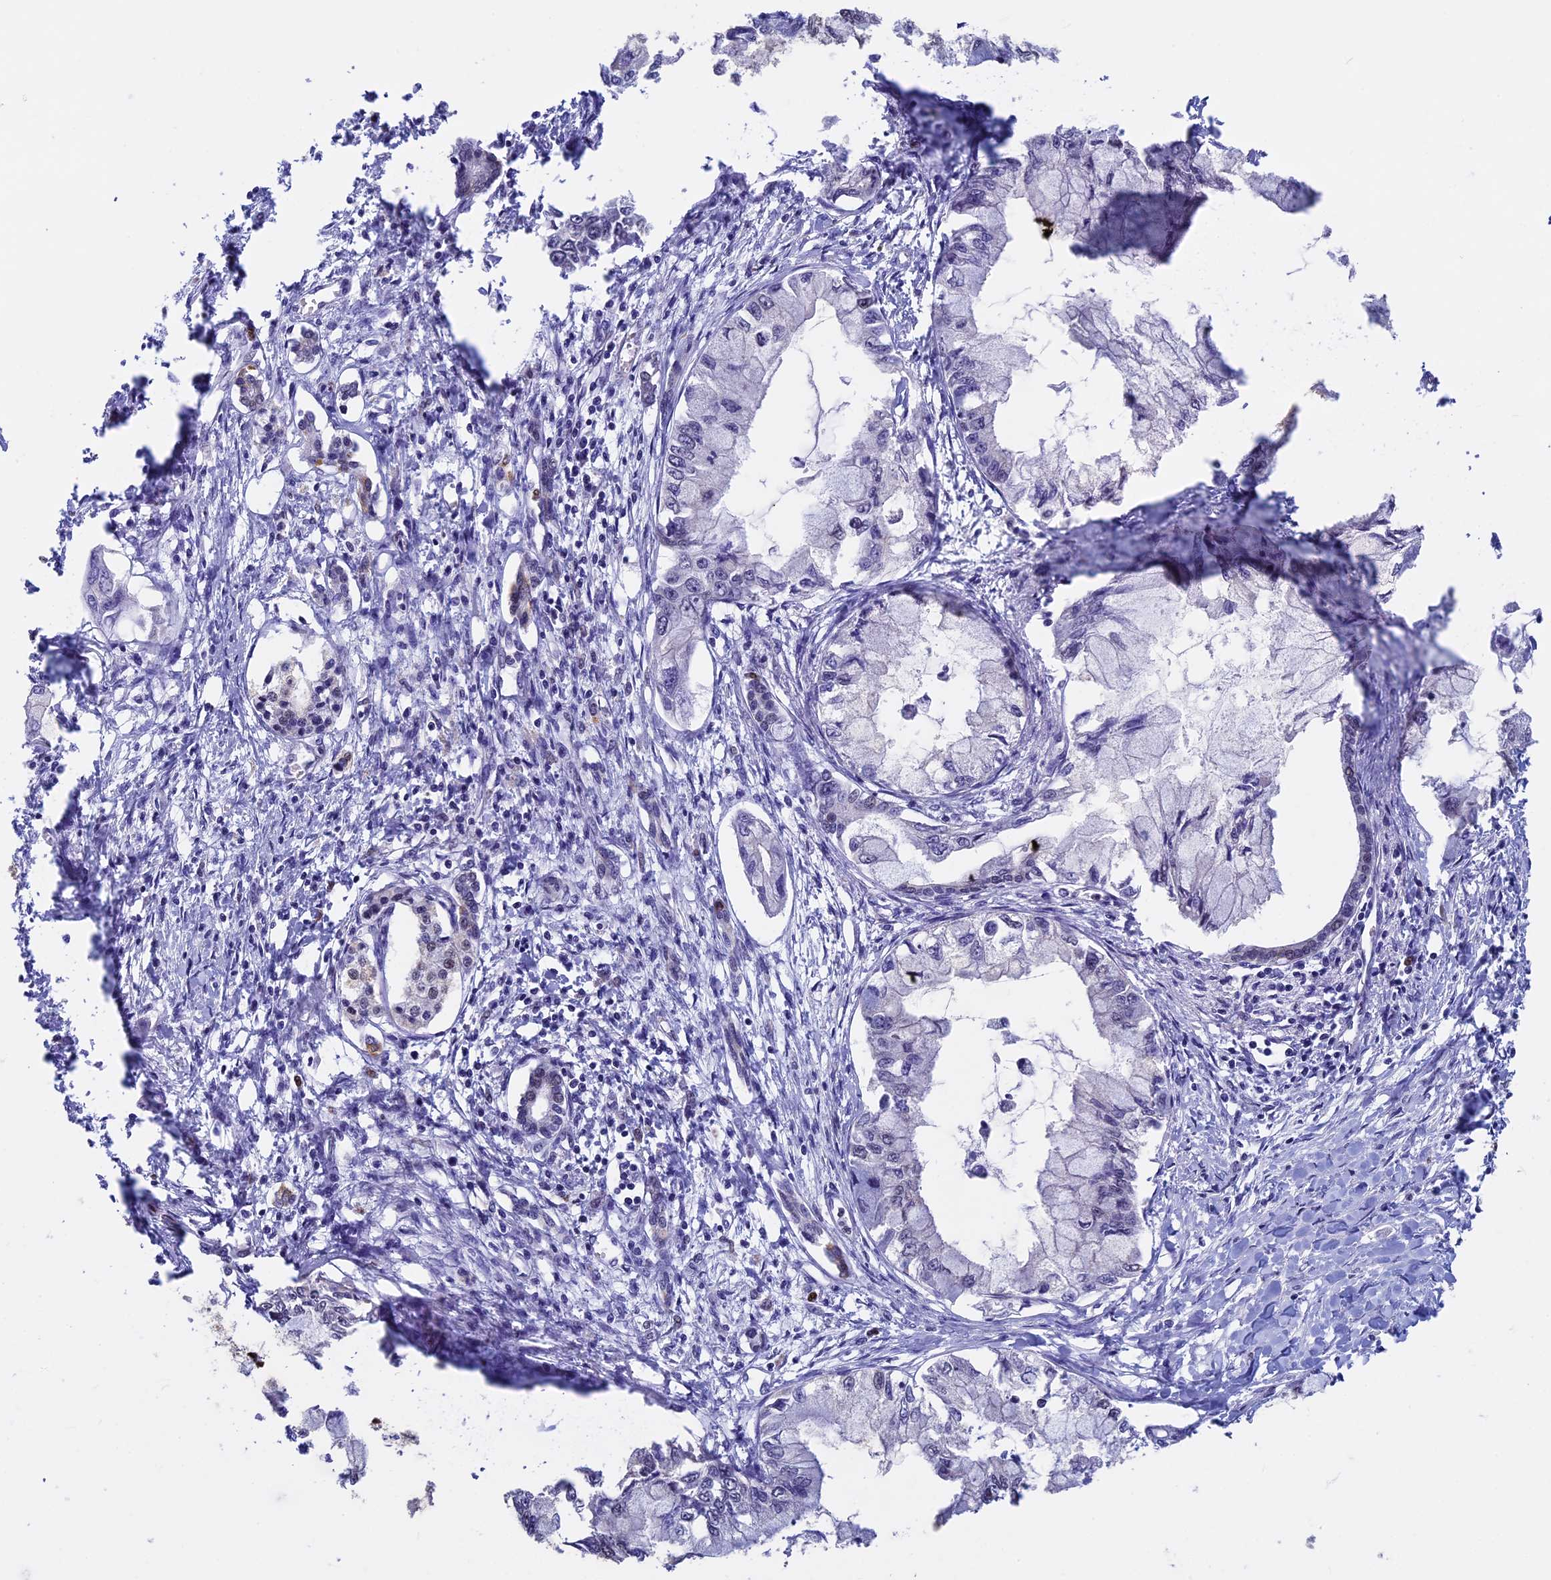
{"staining": {"intensity": "negative", "quantity": "none", "location": "none"}, "tissue": "pancreatic cancer", "cell_type": "Tumor cells", "image_type": "cancer", "snomed": [{"axis": "morphology", "description": "Adenocarcinoma, NOS"}, {"axis": "topography", "description": "Pancreas"}], "caption": "An immunohistochemistry (IHC) histopathology image of pancreatic cancer (adenocarcinoma) is shown. There is no staining in tumor cells of pancreatic cancer (adenocarcinoma). (DAB (3,3'-diaminobenzidine) immunohistochemistry (IHC) visualized using brightfield microscopy, high magnification).", "gene": "ACSS1", "patient": {"sex": "male", "age": 48}}